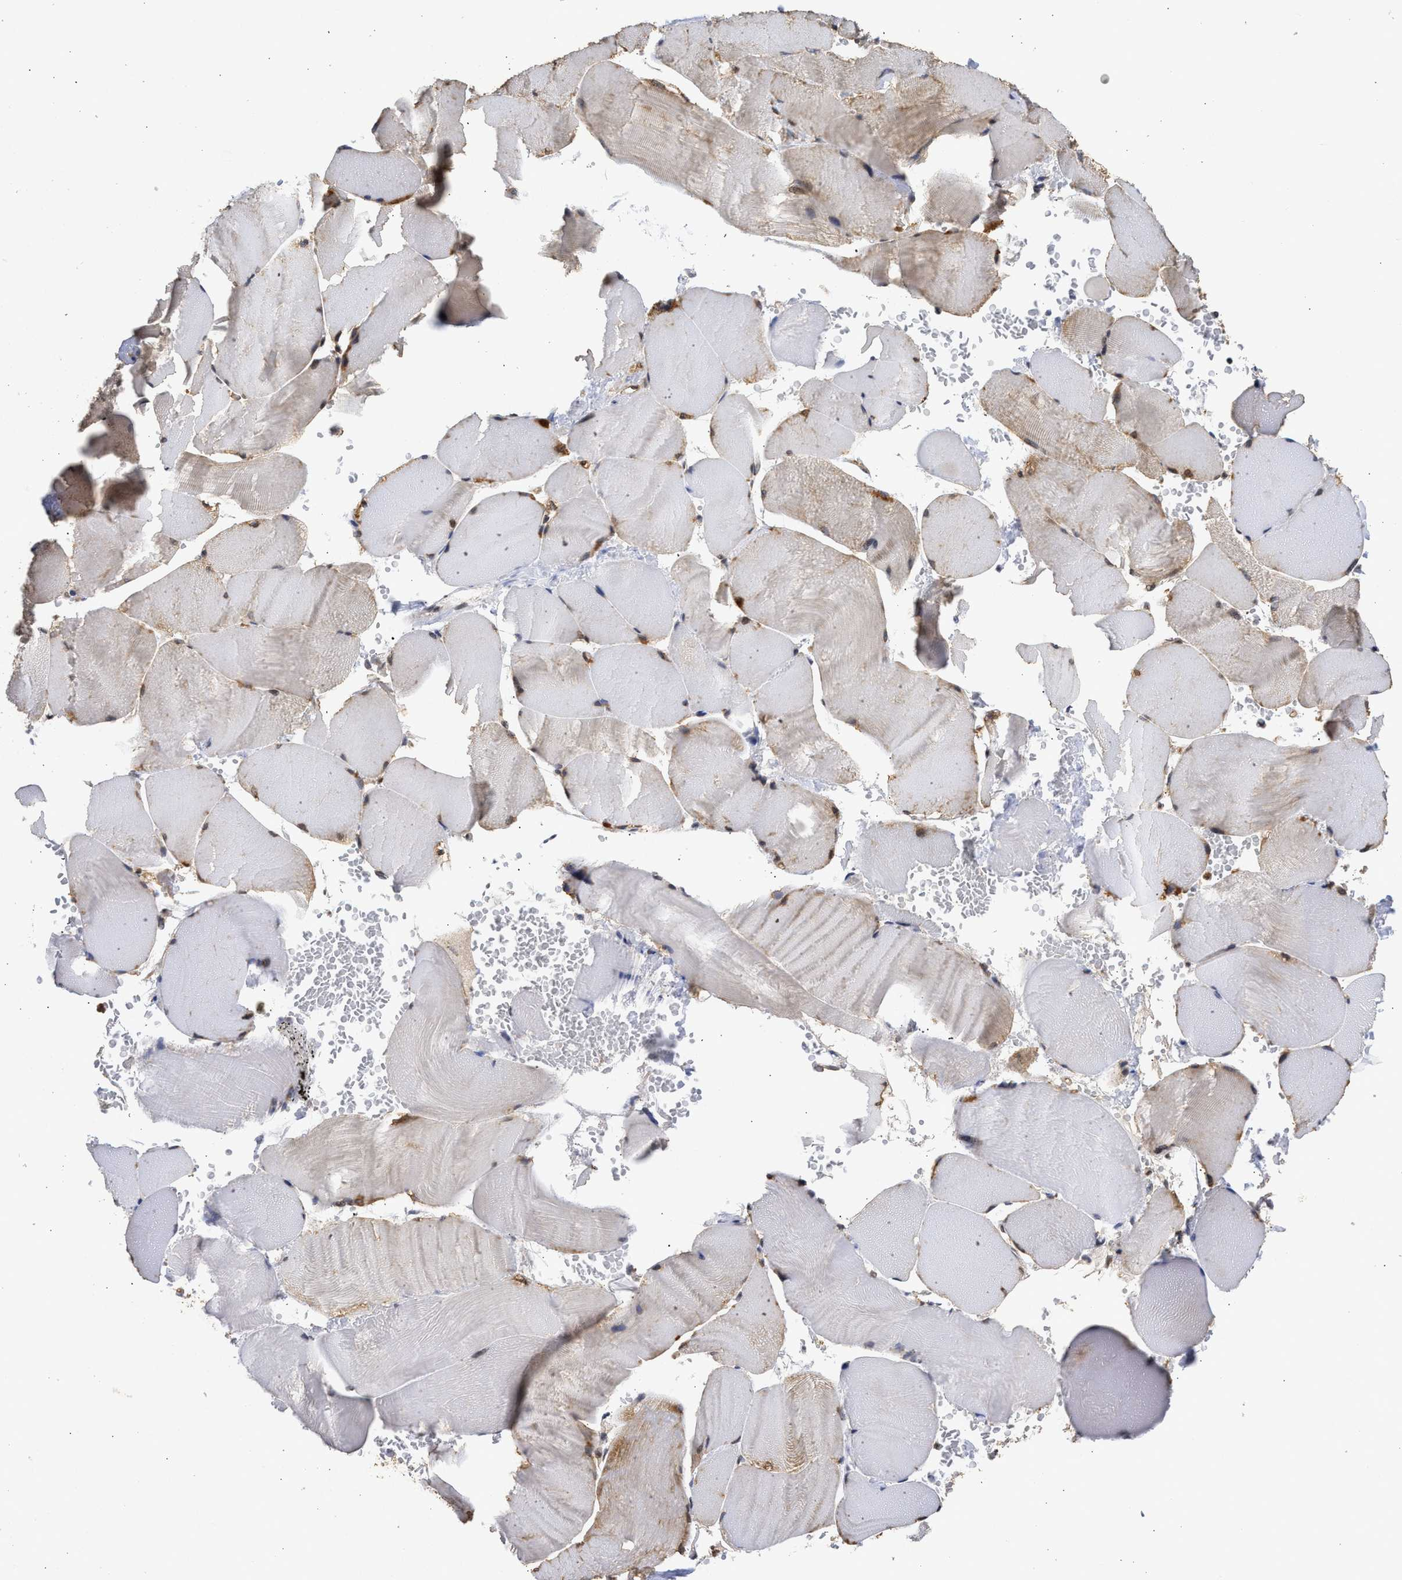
{"staining": {"intensity": "weak", "quantity": "<25%", "location": "cytoplasmic/membranous"}, "tissue": "skeletal muscle", "cell_type": "Myocytes", "image_type": "normal", "snomed": [{"axis": "morphology", "description": "Normal tissue, NOS"}, {"axis": "topography", "description": "Skin"}, {"axis": "topography", "description": "Skeletal muscle"}], "caption": "Immunohistochemistry (IHC) histopathology image of normal skeletal muscle: skeletal muscle stained with DAB (3,3'-diaminobenzidine) displays no significant protein expression in myocytes.", "gene": "ENSG00000142539", "patient": {"sex": "male", "age": 83}}